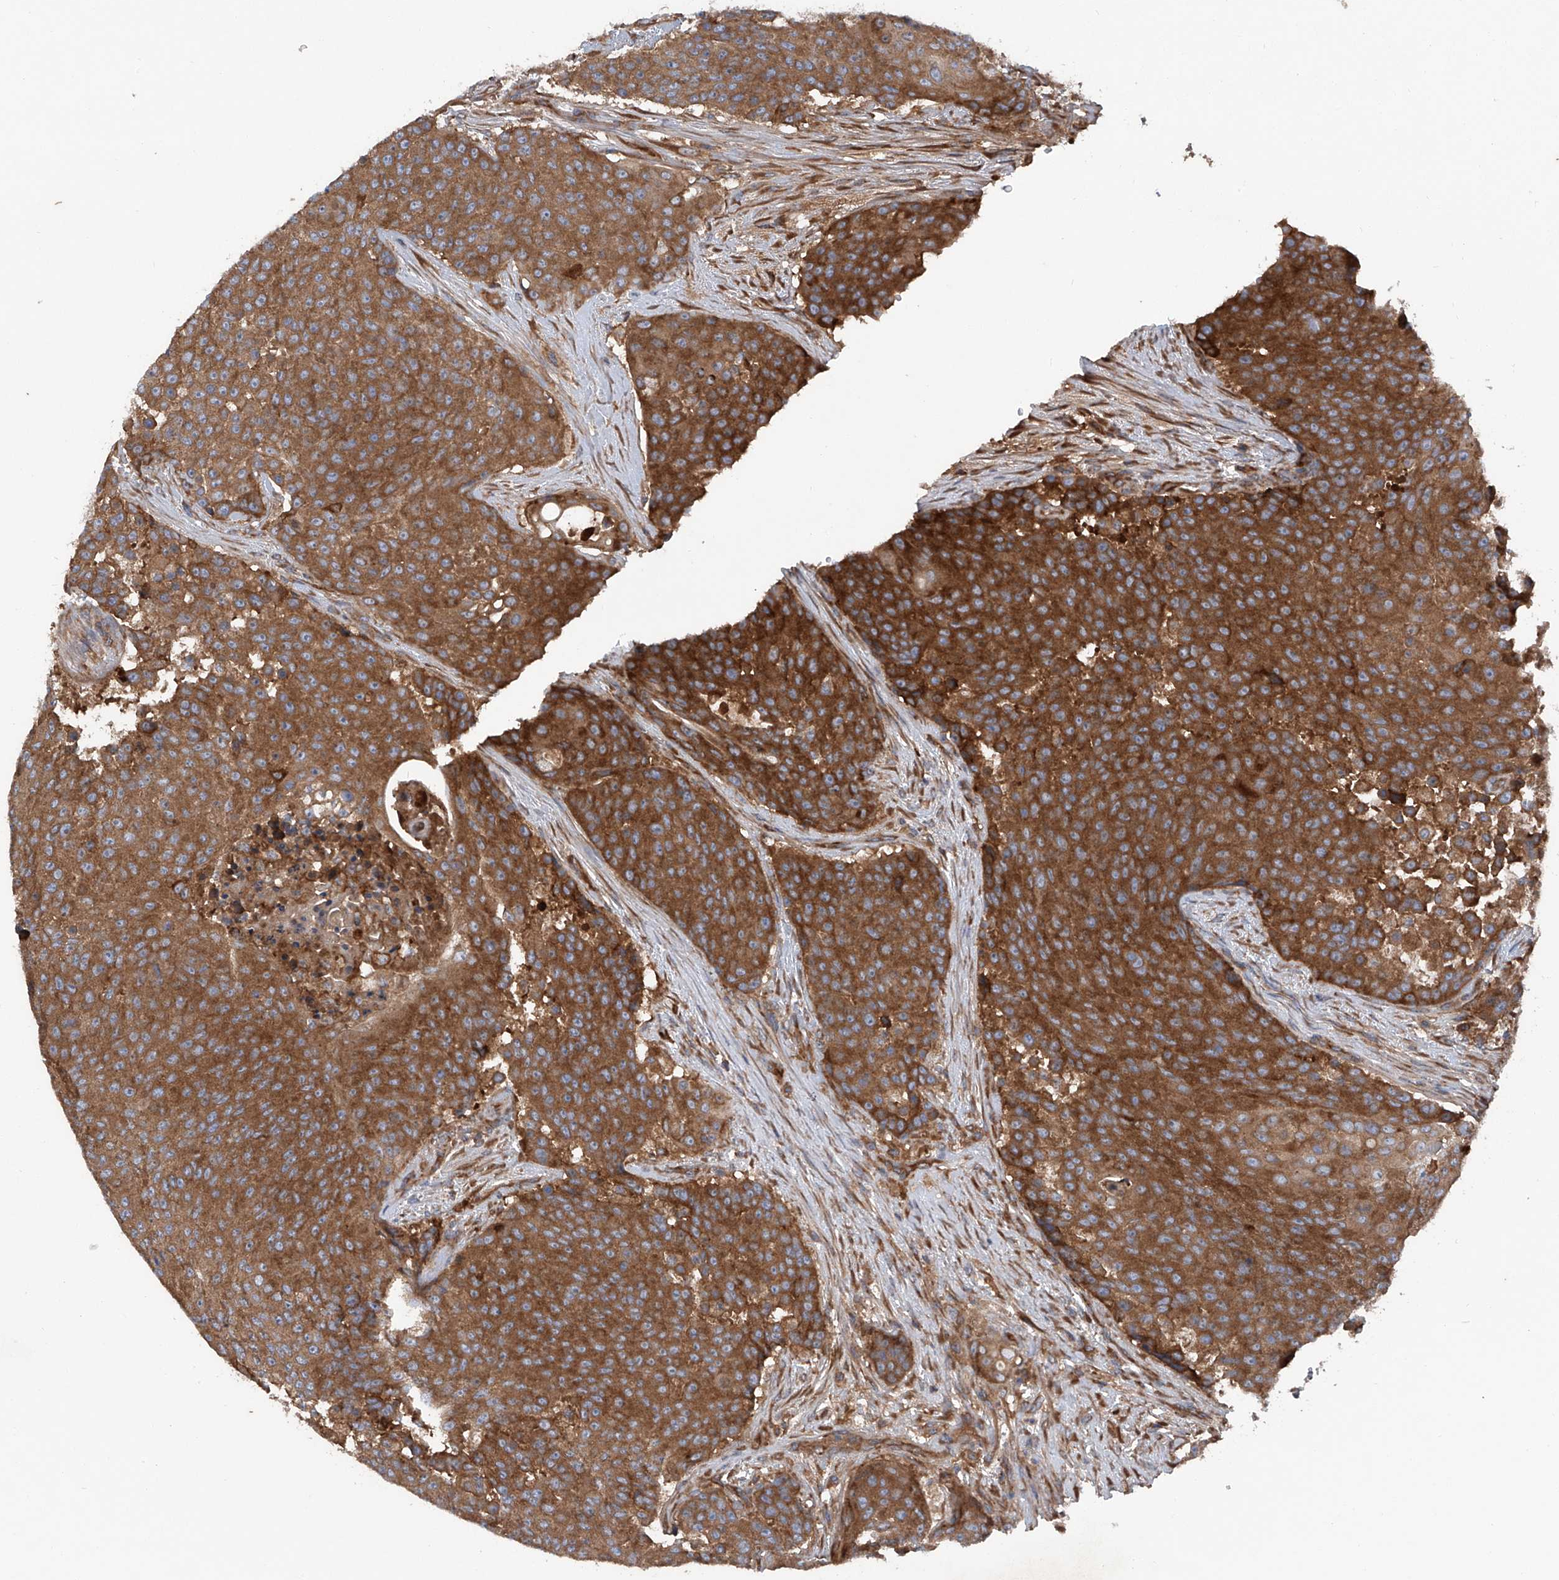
{"staining": {"intensity": "strong", "quantity": ">75%", "location": "cytoplasmic/membranous"}, "tissue": "urothelial cancer", "cell_type": "Tumor cells", "image_type": "cancer", "snomed": [{"axis": "morphology", "description": "Urothelial carcinoma, High grade"}, {"axis": "topography", "description": "Urinary bladder"}], "caption": "About >75% of tumor cells in human high-grade urothelial carcinoma show strong cytoplasmic/membranous protein positivity as visualized by brown immunohistochemical staining.", "gene": "ASCC3", "patient": {"sex": "female", "age": 63}}